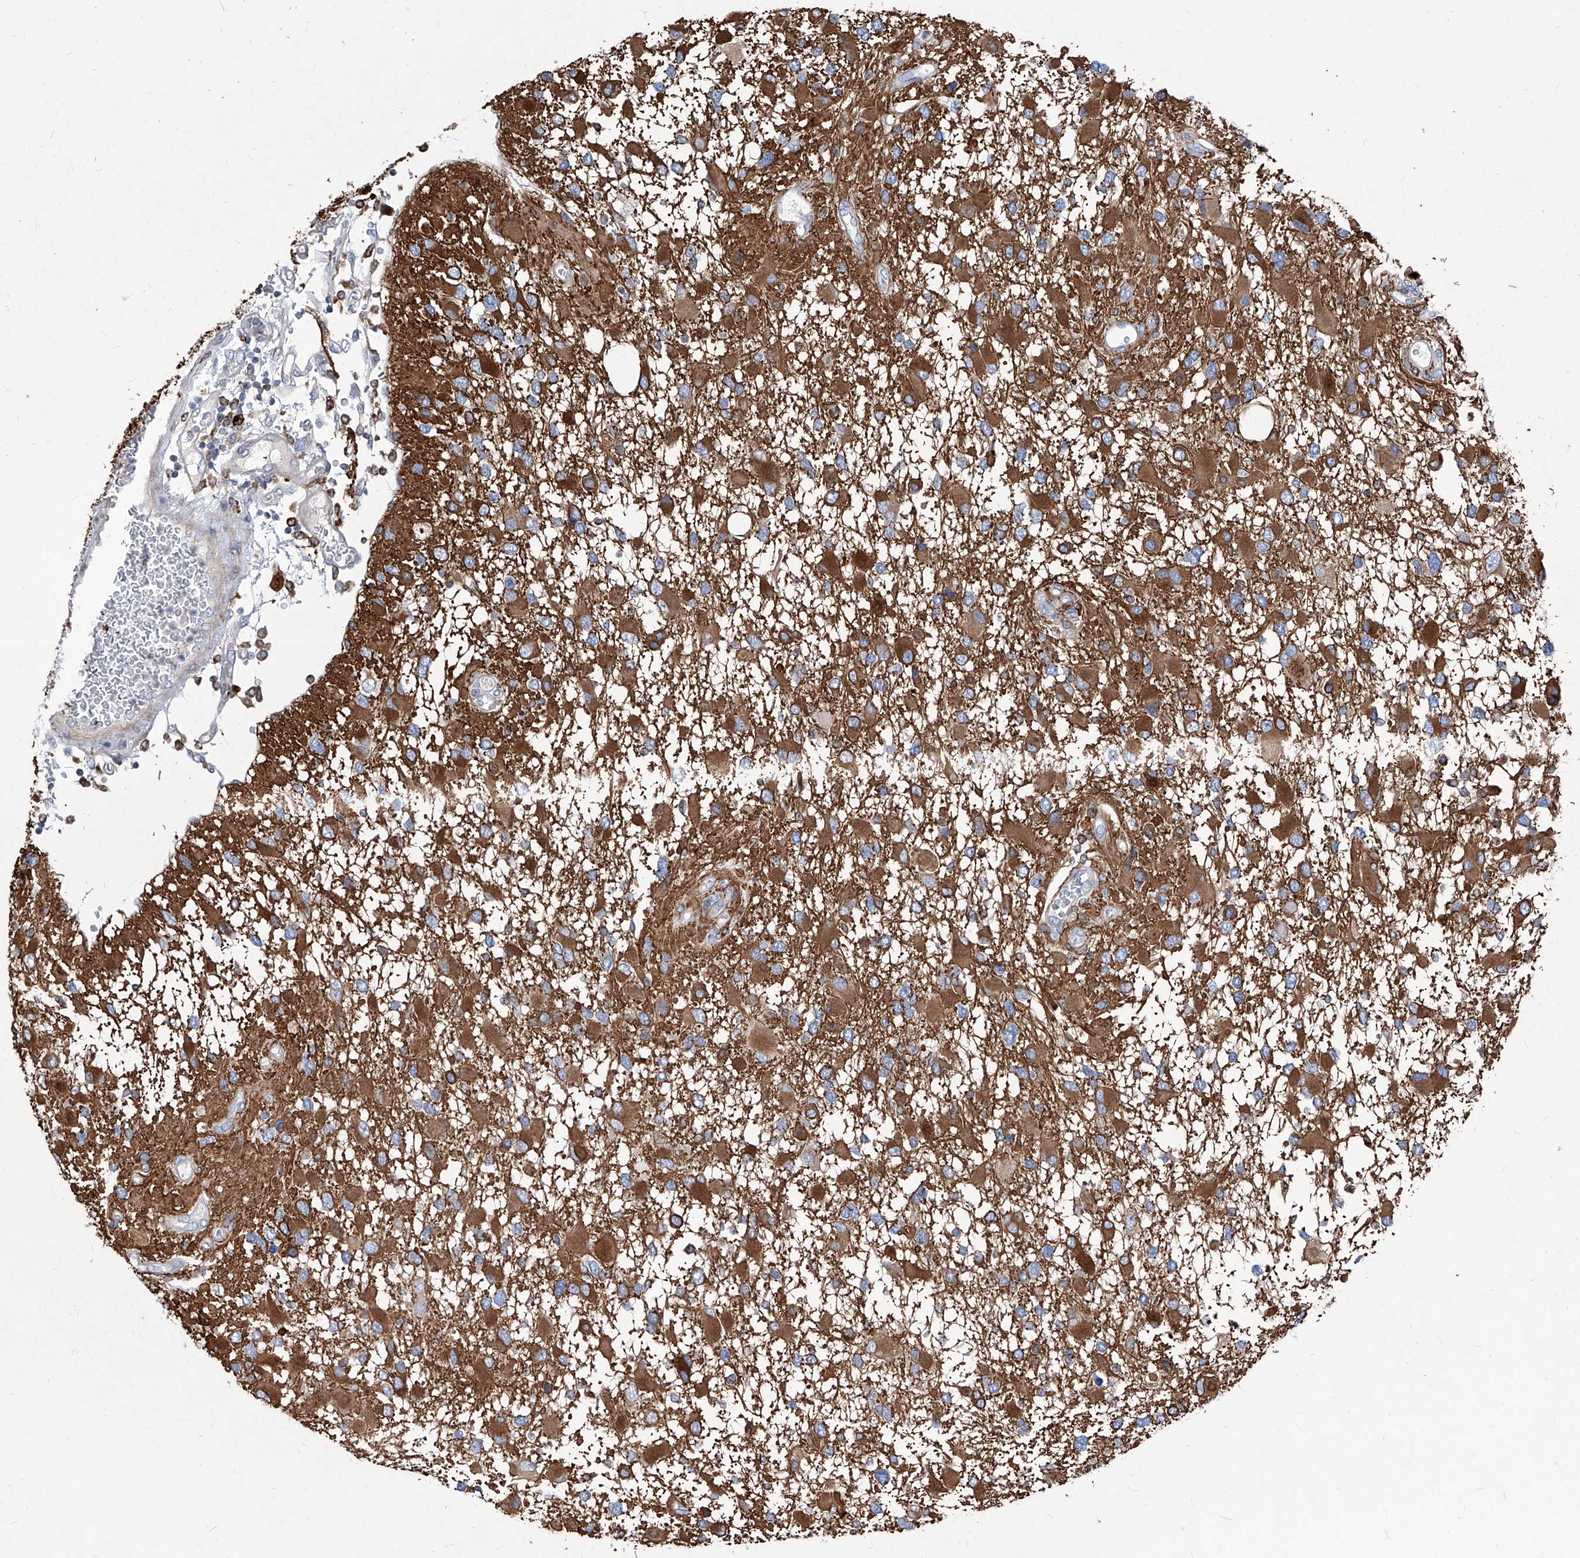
{"staining": {"intensity": "moderate", "quantity": ">75%", "location": "cytoplasmic/membranous"}, "tissue": "glioma", "cell_type": "Tumor cells", "image_type": "cancer", "snomed": [{"axis": "morphology", "description": "Glioma, malignant, High grade"}, {"axis": "topography", "description": "Brain"}], "caption": "The histopathology image shows immunohistochemical staining of high-grade glioma (malignant). There is moderate cytoplasmic/membranous expression is present in about >75% of tumor cells. Nuclei are stained in blue.", "gene": "UBOX5", "patient": {"sex": "male", "age": 53}}